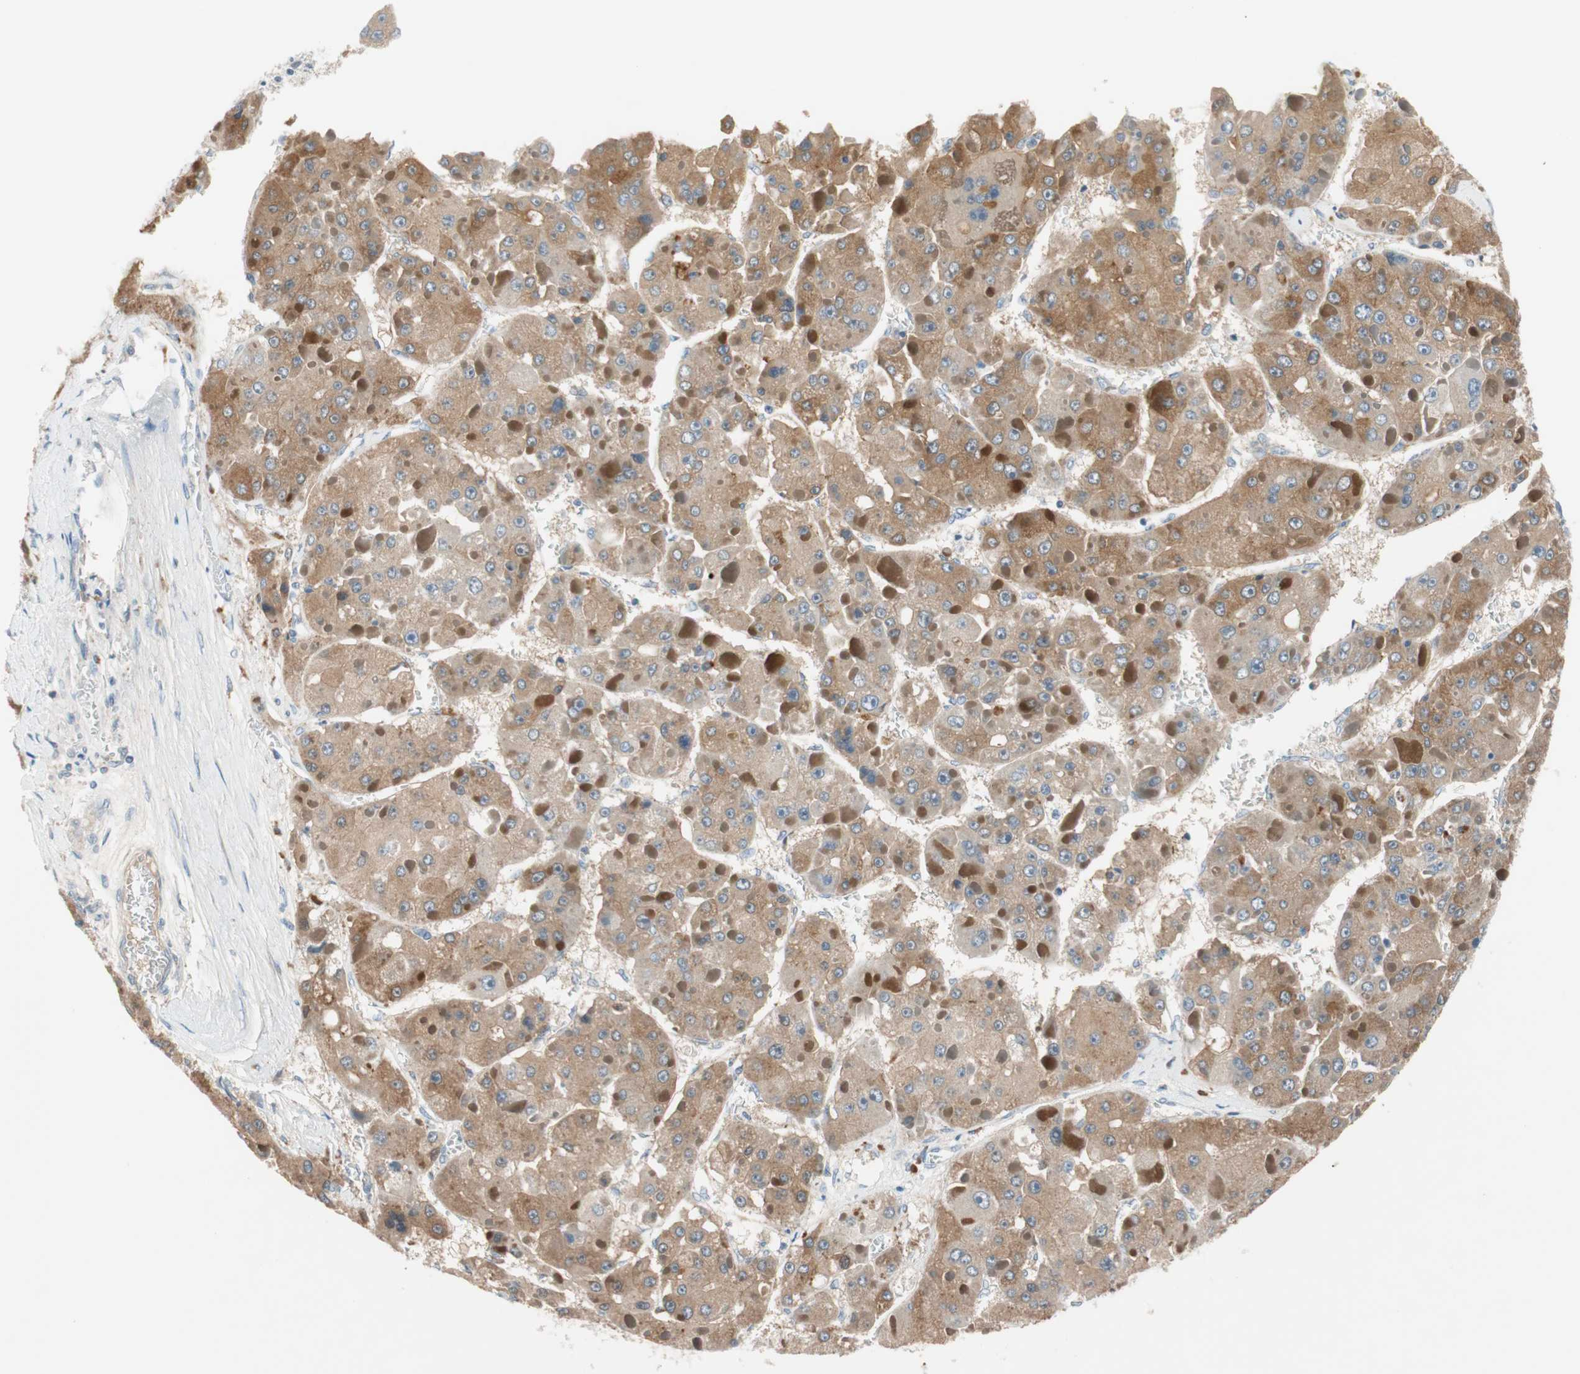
{"staining": {"intensity": "weak", "quantity": ">75%", "location": "cytoplasmic/membranous"}, "tissue": "liver cancer", "cell_type": "Tumor cells", "image_type": "cancer", "snomed": [{"axis": "morphology", "description": "Carcinoma, Hepatocellular, NOS"}, {"axis": "topography", "description": "Liver"}], "caption": "Liver cancer (hepatocellular carcinoma) stained with DAB immunohistochemistry (IHC) reveals low levels of weak cytoplasmic/membranous staining in approximately >75% of tumor cells. (DAB (3,3'-diaminobenzidine) IHC with brightfield microscopy, high magnification).", "gene": "PDZK1", "patient": {"sex": "female", "age": 73}}